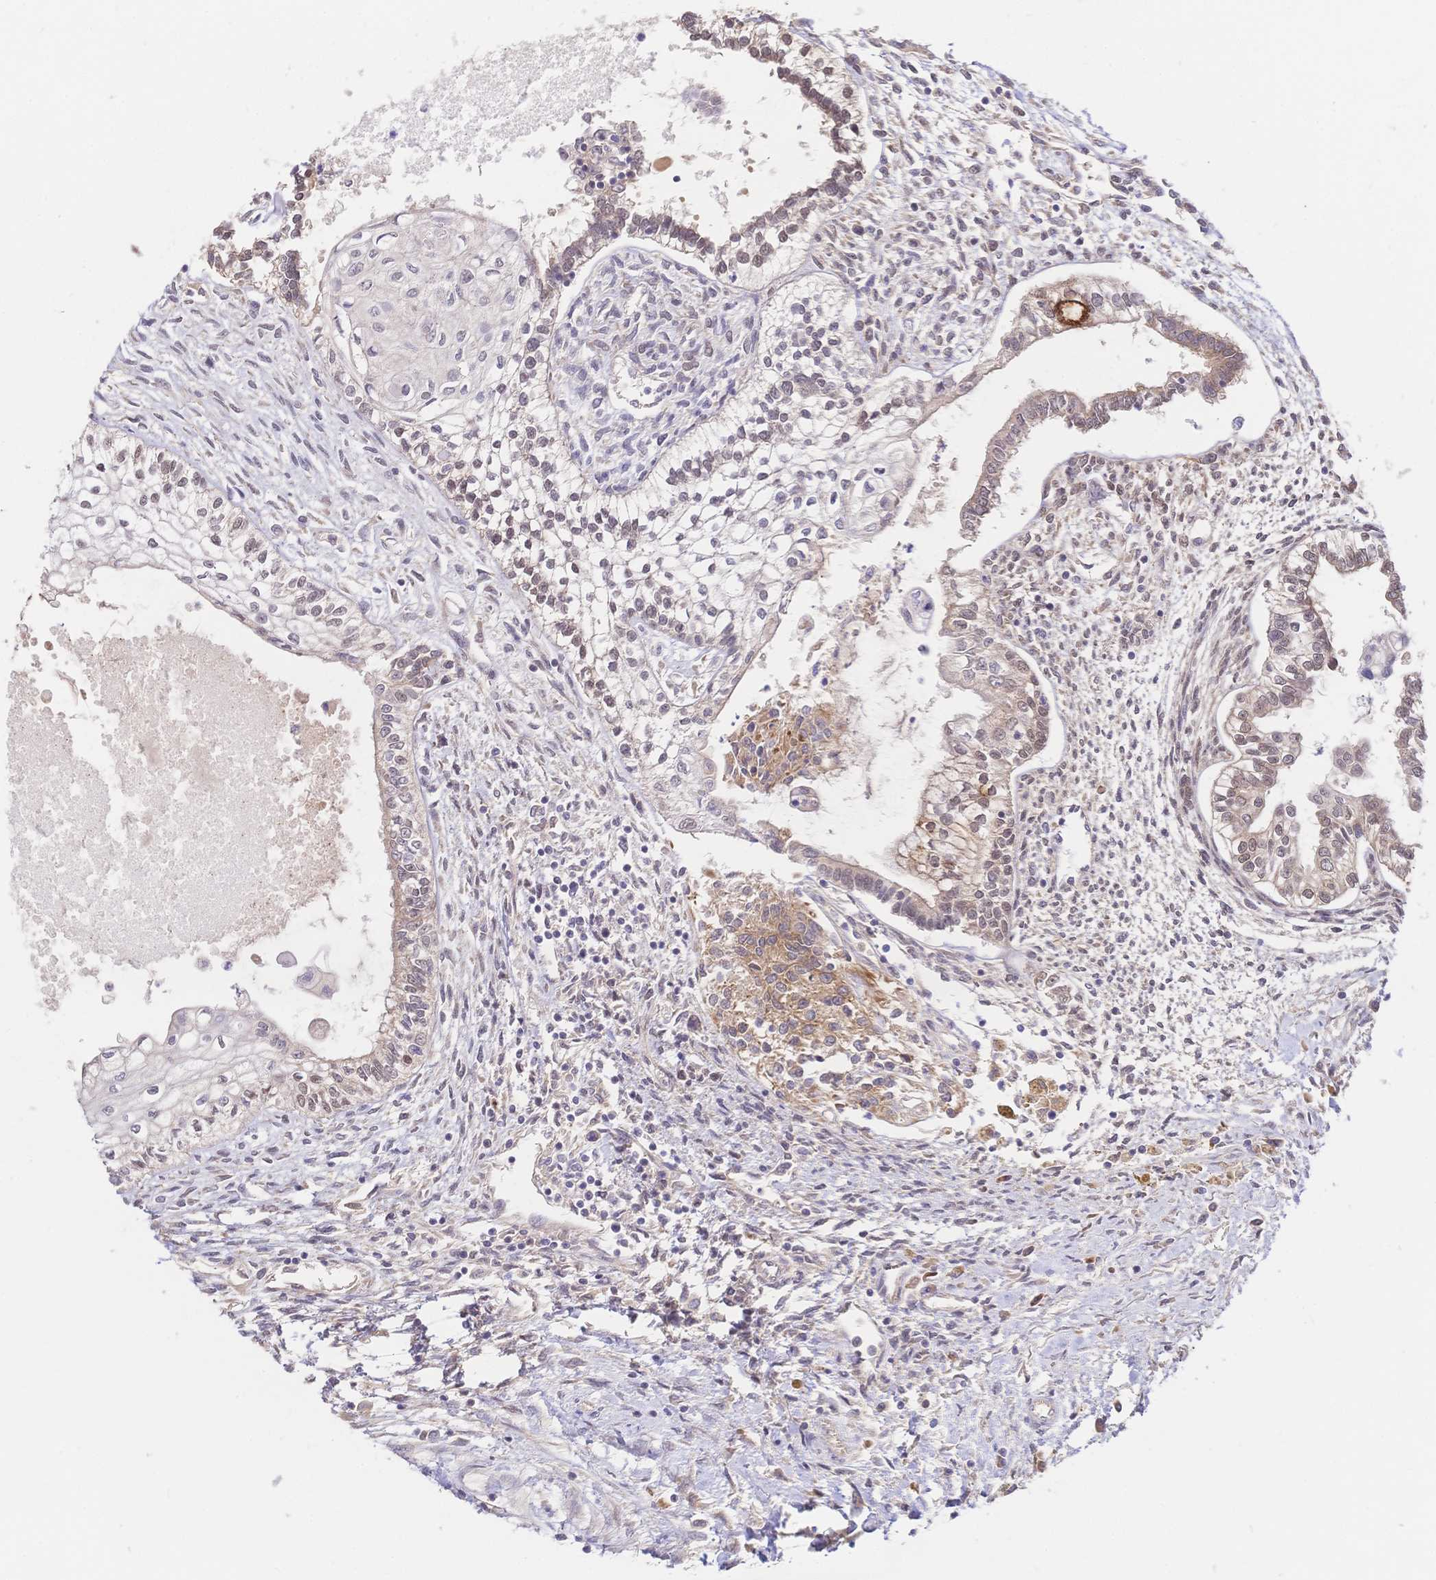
{"staining": {"intensity": "weak", "quantity": "25%-75%", "location": "cytoplasmic/membranous"}, "tissue": "testis cancer", "cell_type": "Tumor cells", "image_type": "cancer", "snomed": [{"axis": "morphology", "description": "Carcinoma, Embryonal, NOS"}, {"axis": "topography", "description": "Testis"}], "caption": "Embryonal carcinoma (testis) tissue reveals weak cytoplasmic/membranous positivity in about 25%-75% of tumor cells Ihc stains the protein of interest in brown and the nuclei are stained blue.", "gene": "LMO4", "patient": {"sex": "male", "age": 37}}